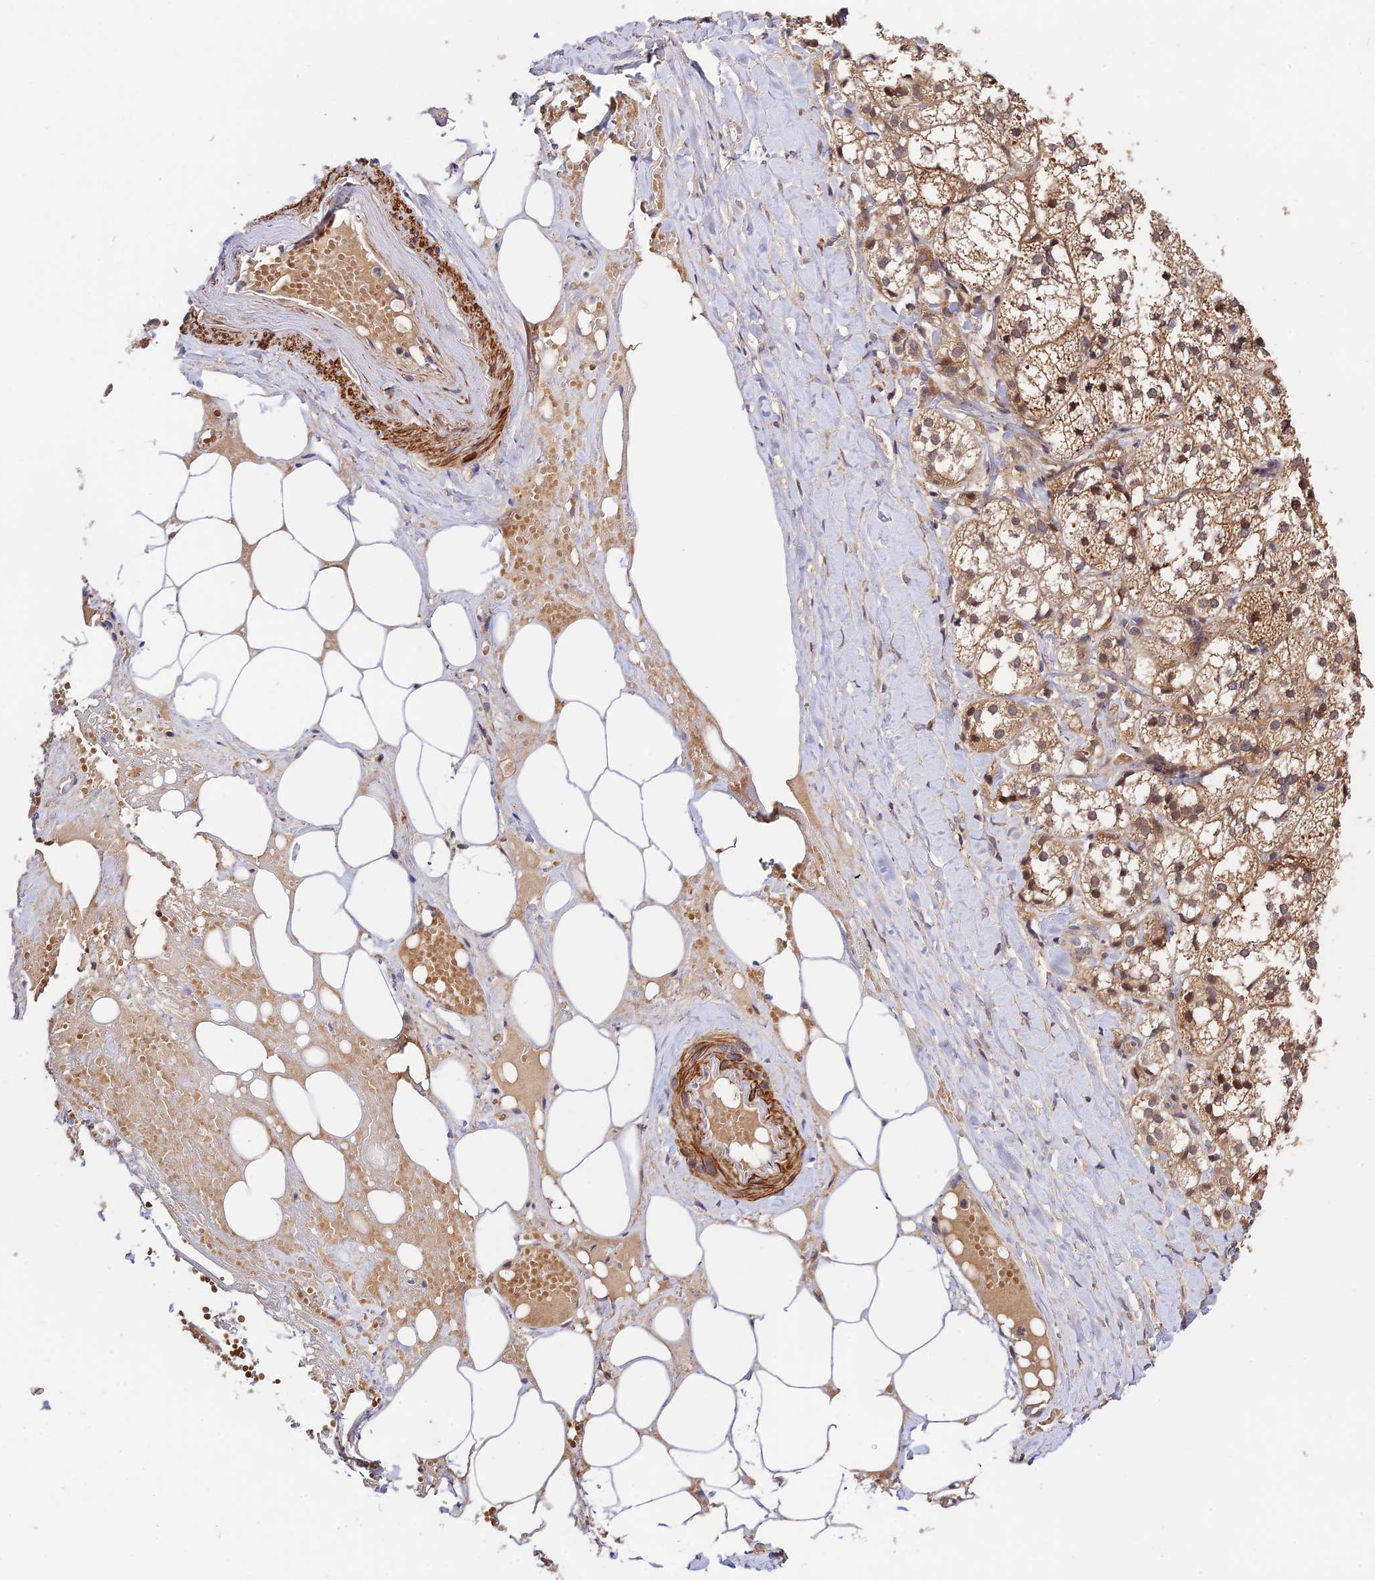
{"staining": {"intensity": "moderate", "quantity": ">75%", "location": "cytoplasmic/membranous,nuclear"}, "tissue": "adrenal gland", "cell_type": "Glandular cells", "image_type": "normal", "snomed": [{"axis": "morphology", "description": "Normal tissue, NOS"}, {"axis": "topography", "description": "Adrenal gland"}], "caption": "High-power microscopy captured an IHC histopathology image of unremarkable adrenal gland, revealing moderate cytoplasmic/membranous,nuclear expression in about >75% of glandular cells. The staining was performed using DAB to visualize the protein expression in brown, while the nuclei were stained in blue with hematoxylin (Magnification: 20x).", "gene": "CWH43", "patient": {"sex": "female", "age": 61}}